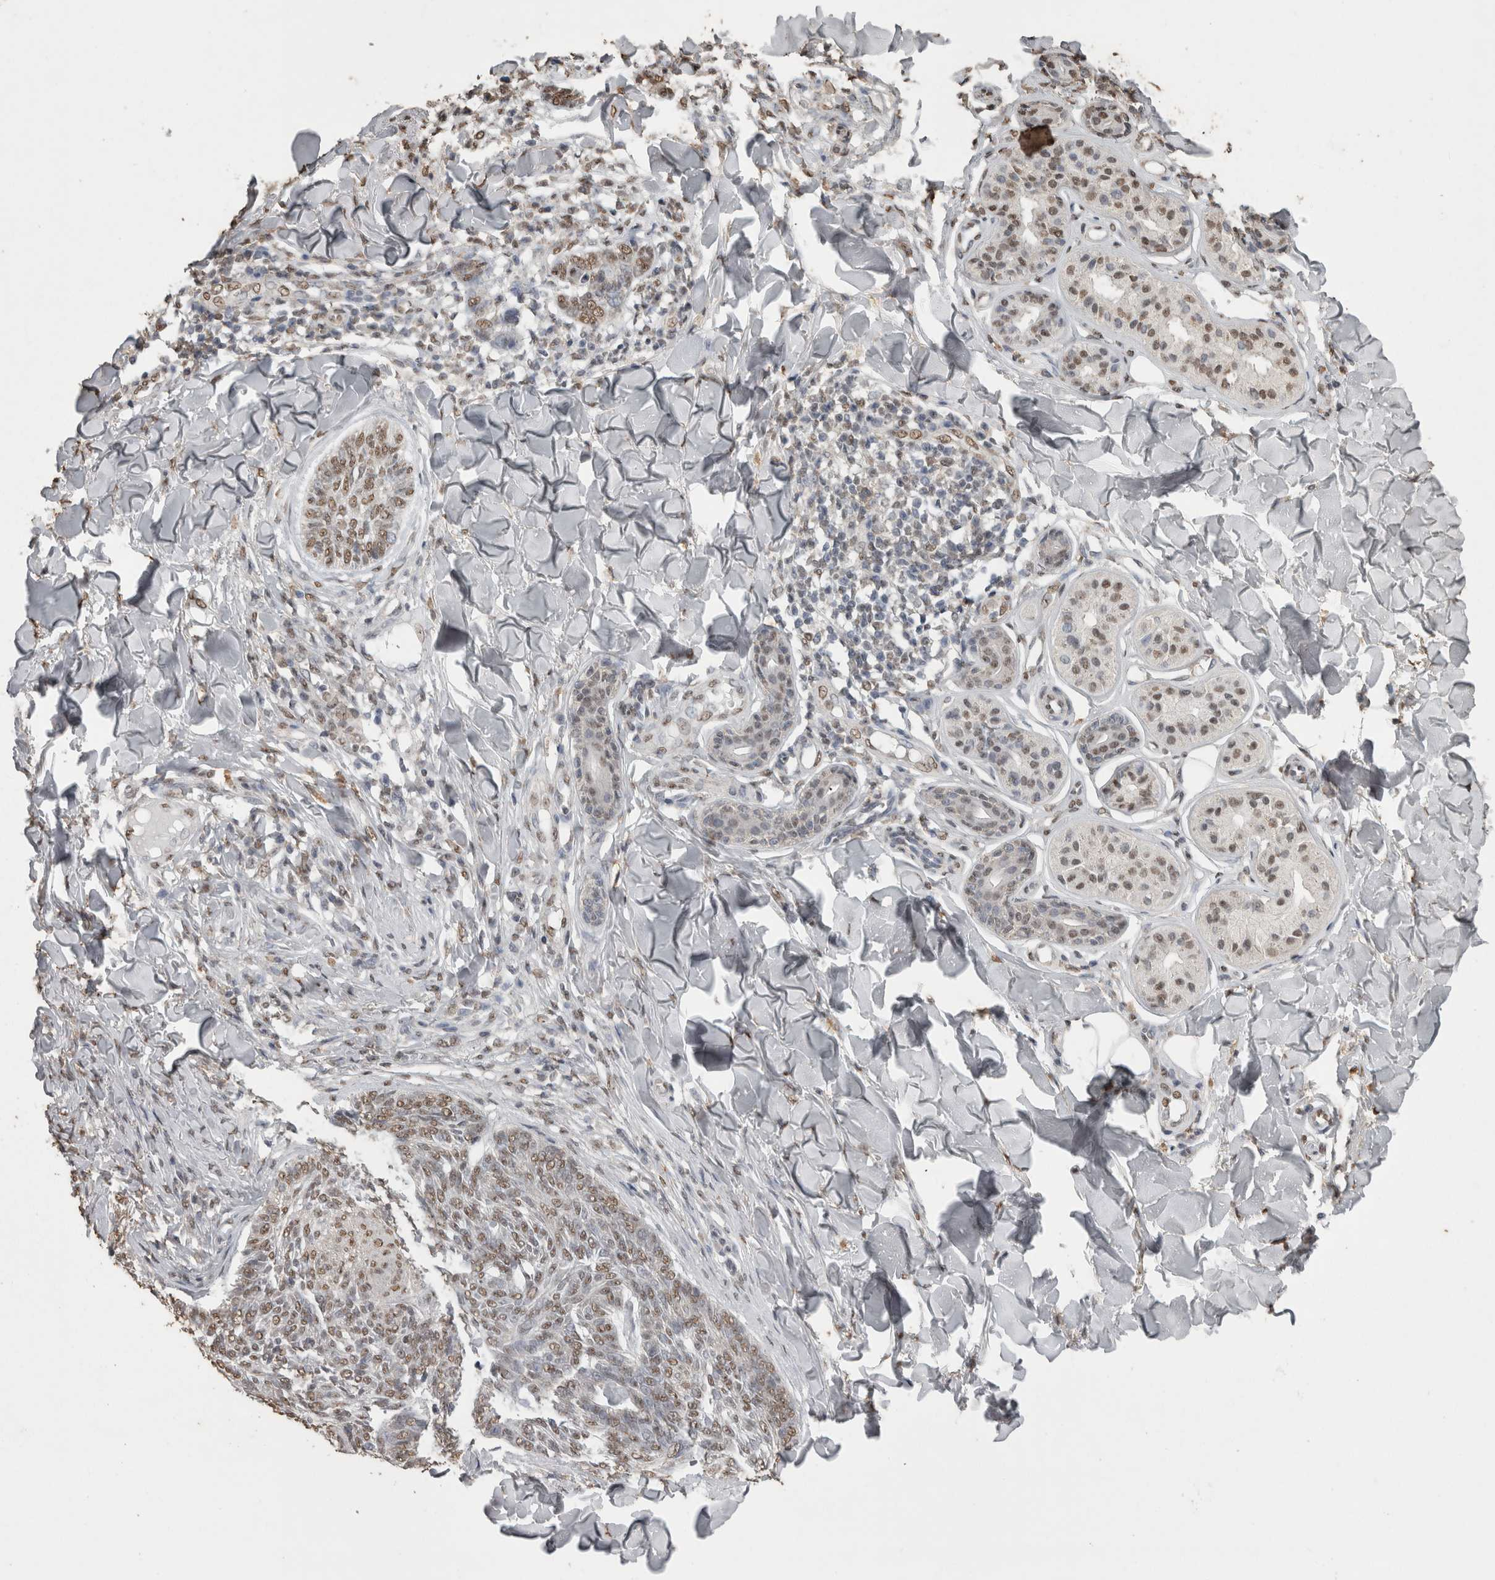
{"staining": {"intensity": "weak", "quantity": ">75%", "location": "nuclear"}, "tissue": "skin cancer", "cell_type": "Tumor cells", "image_type": "cancer", "snomed": [{"axis": "morphology", "description": "Basal cell carcinoma"}, {"axis": "topography", "description": "Skin"}], "caption": "The image reveals a brown stain indicating the presence of a protein in the nuclear of tumor cells in skin cancer.", "gene": "SMAD7", "patient": {"sex": "male", "age": 43}}